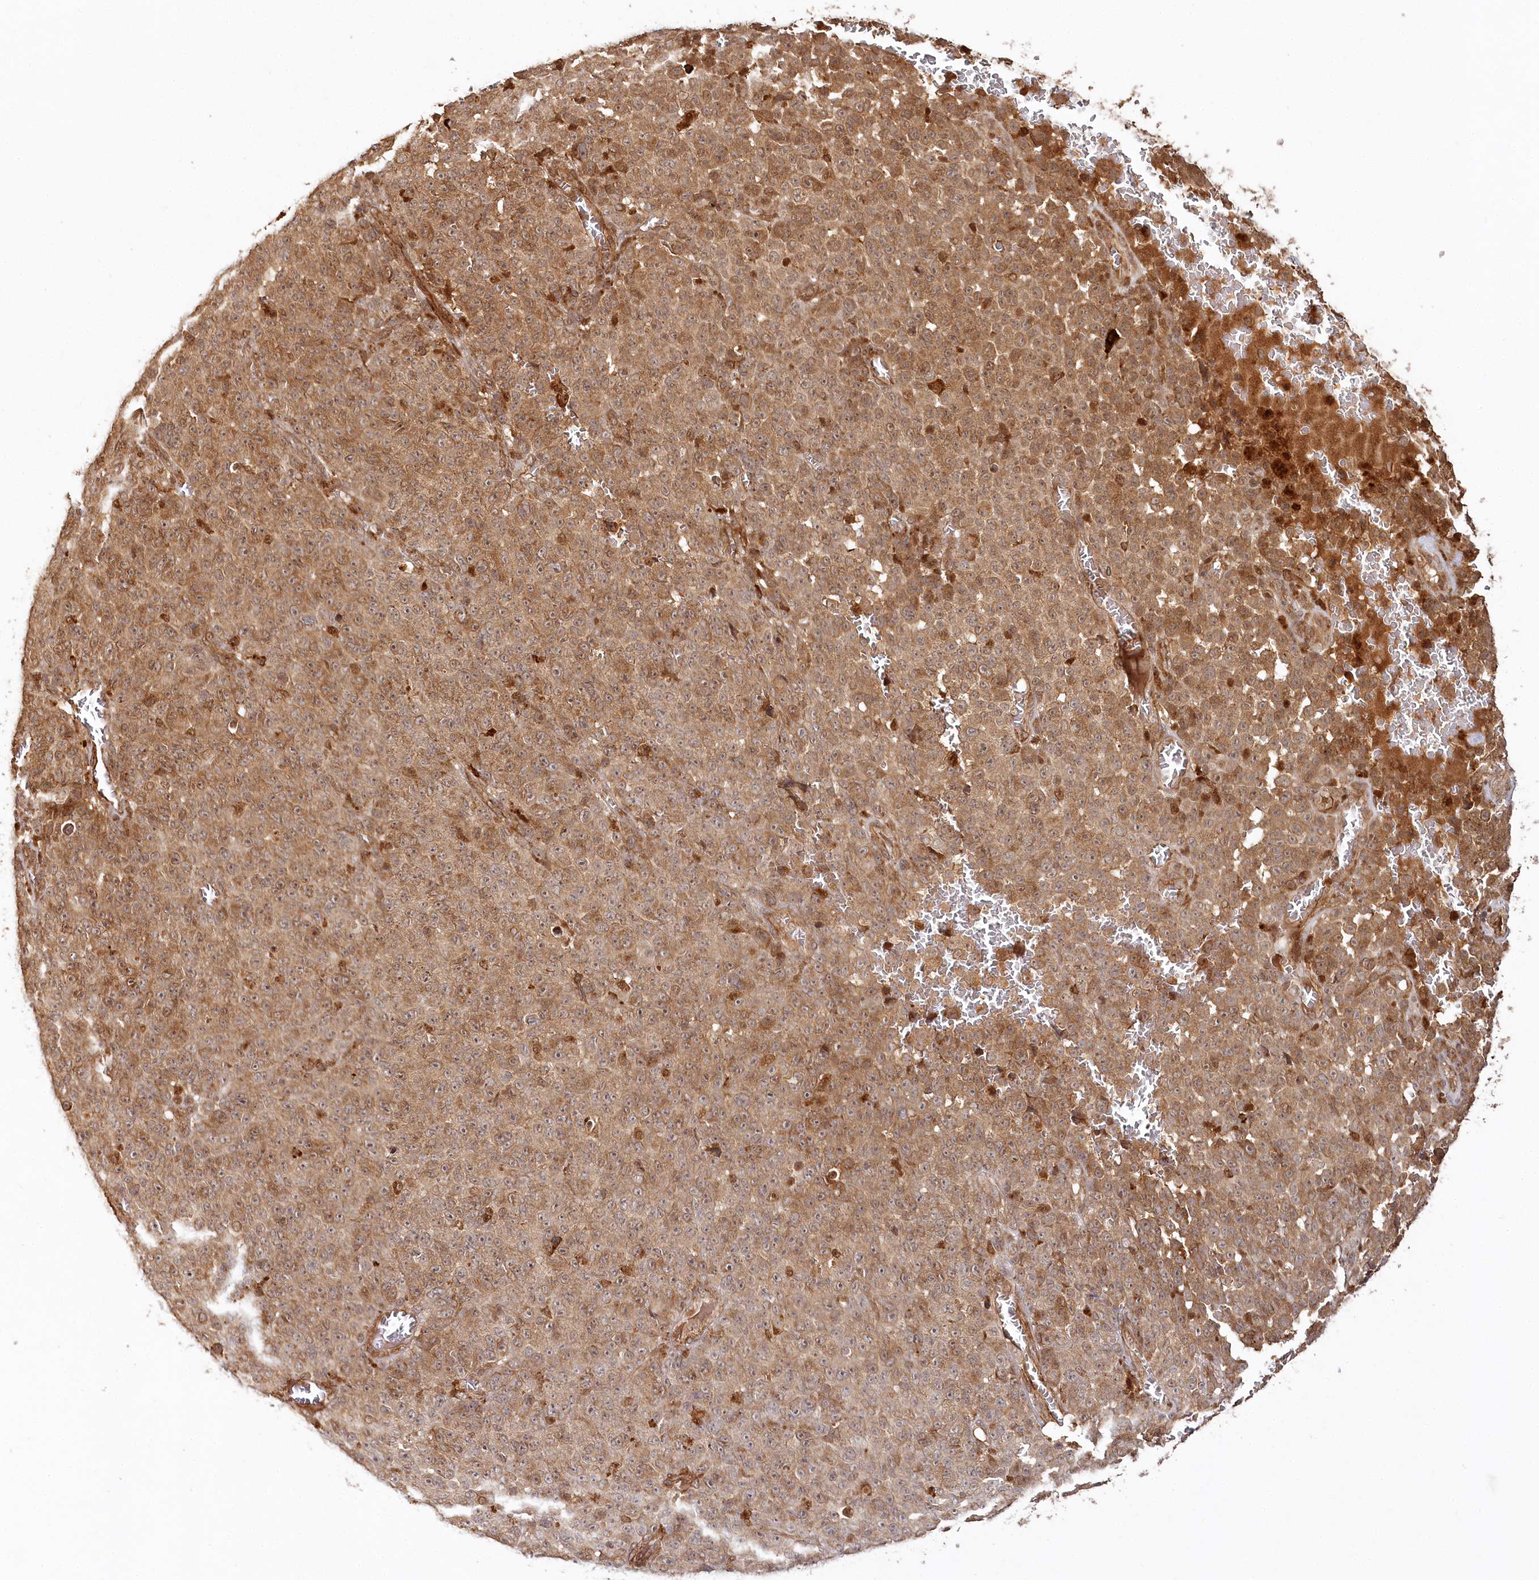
{"staining": {"intensity": "strong", "quantity": ">75%", "location": "cytoplasmic/membranous,nuclear"}, "tissue": "melanoma", "cell_type": "Tumor cells", "image_type": "cancer", "snomed": [{"axis": "morphology", "description": "Malignant melanoma, NOS"}, {"axis": "topography", "description": "Skin"}], "caption": "IHC of human malignant melanoma demonstrates high levels of strong cytoplasmic/membranous and nuclear positivity in about >75% of tumor cells.", "gene": "ULK2", "patient": {"sex": "female", "age": 82}}